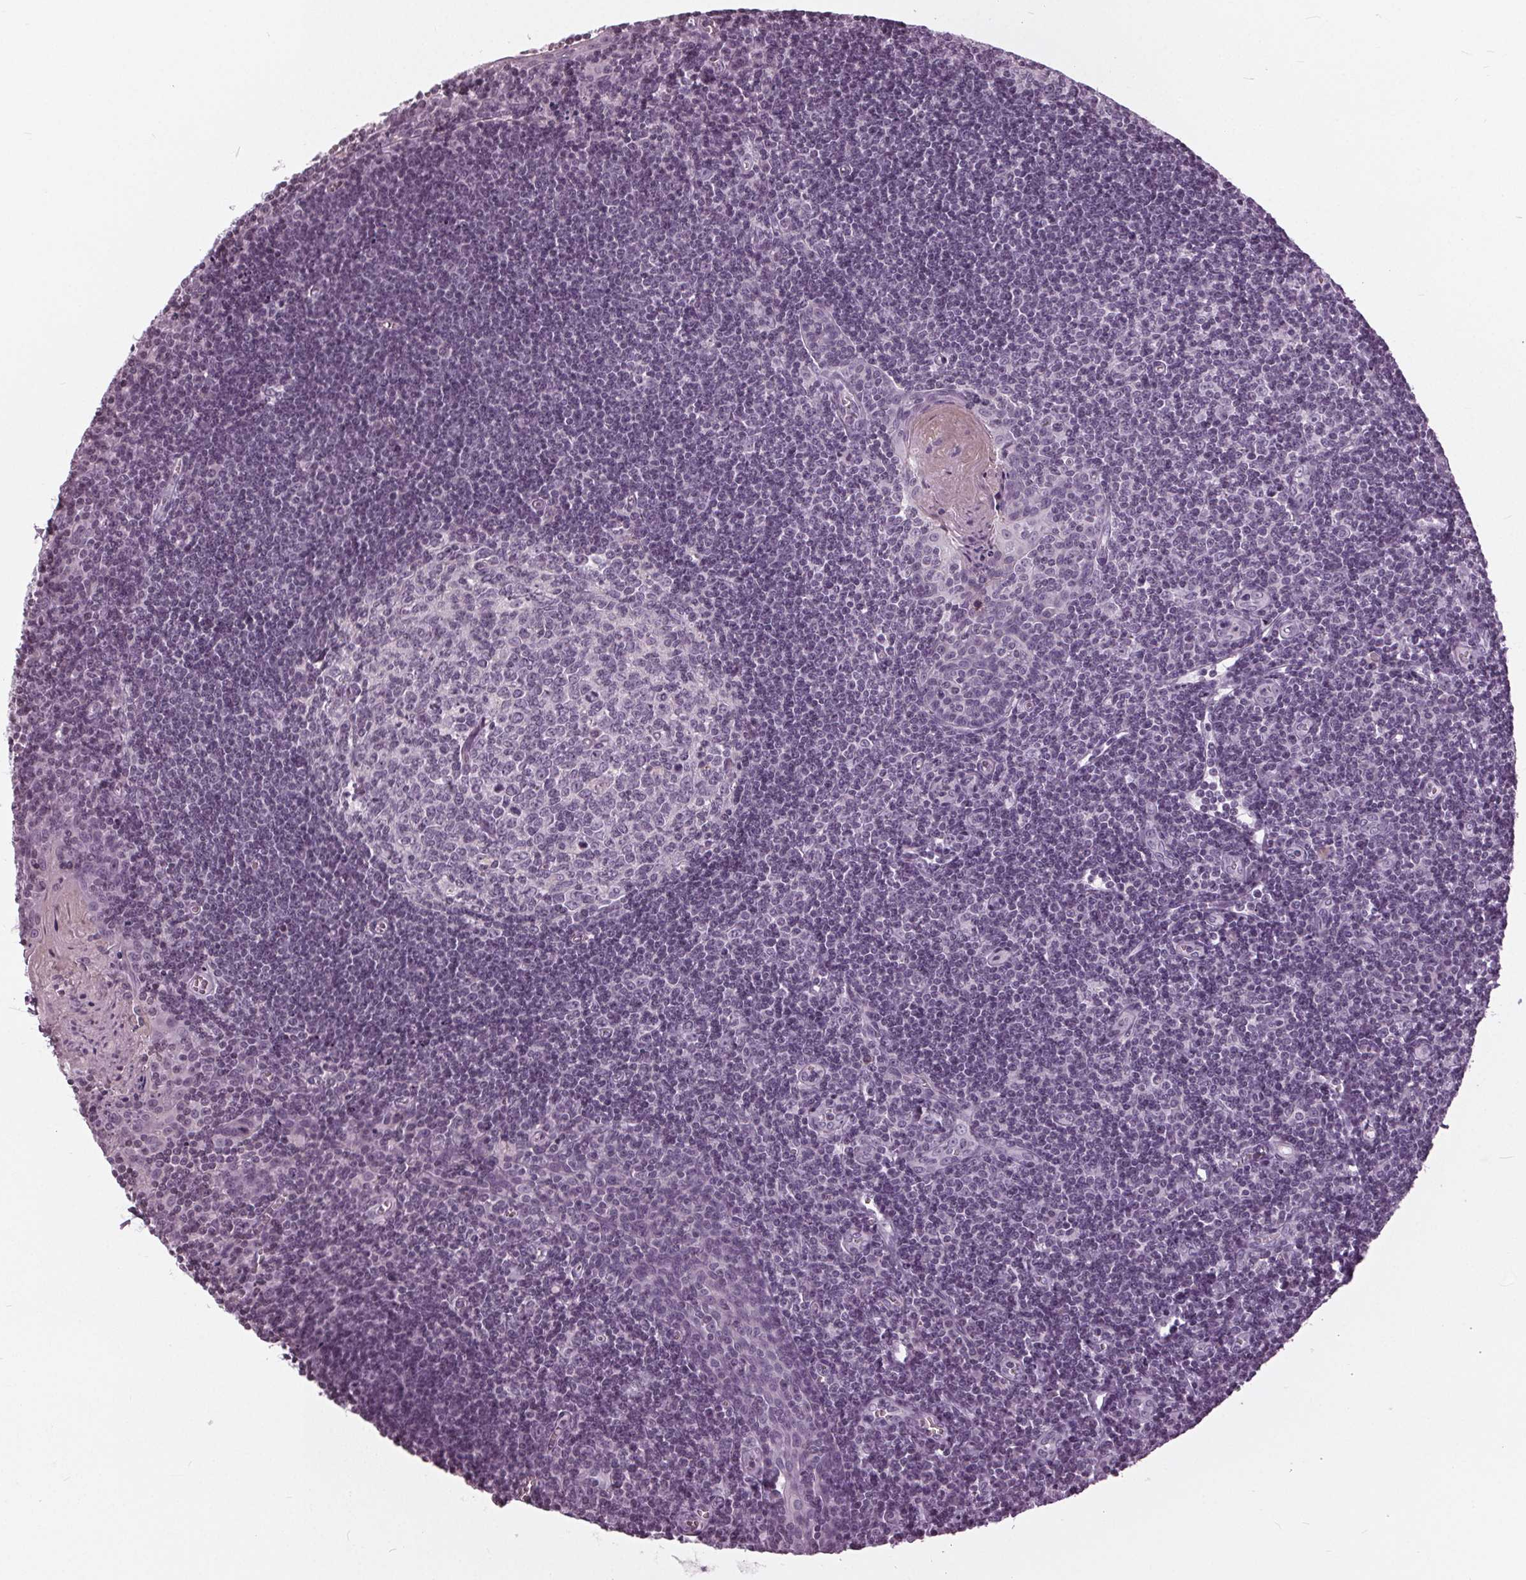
{"staining": {"intensity": "negative", "quantity": "none", "location": "none"}, "tissue": "tonsil", "cell_type": "Germinal center cells", "image_type": "normal", "snomed": [{"axis": "morphology", "description": "Normal tissue, NOS"}, {"axis": "morphology", "description": "Inflammation, NOS"}, {"axis": "topography", "description": "Tonsil"}], "caption": "Immunohistochemistry (IHC) micrograph of unremarkable tonsil: tonsil stained with DAB shows no significant protein positivity in germinal center cells. Nuclei are stained in blue.", "gene": "SLC9A4", "patient": {"sex": "female", "age": 31}}